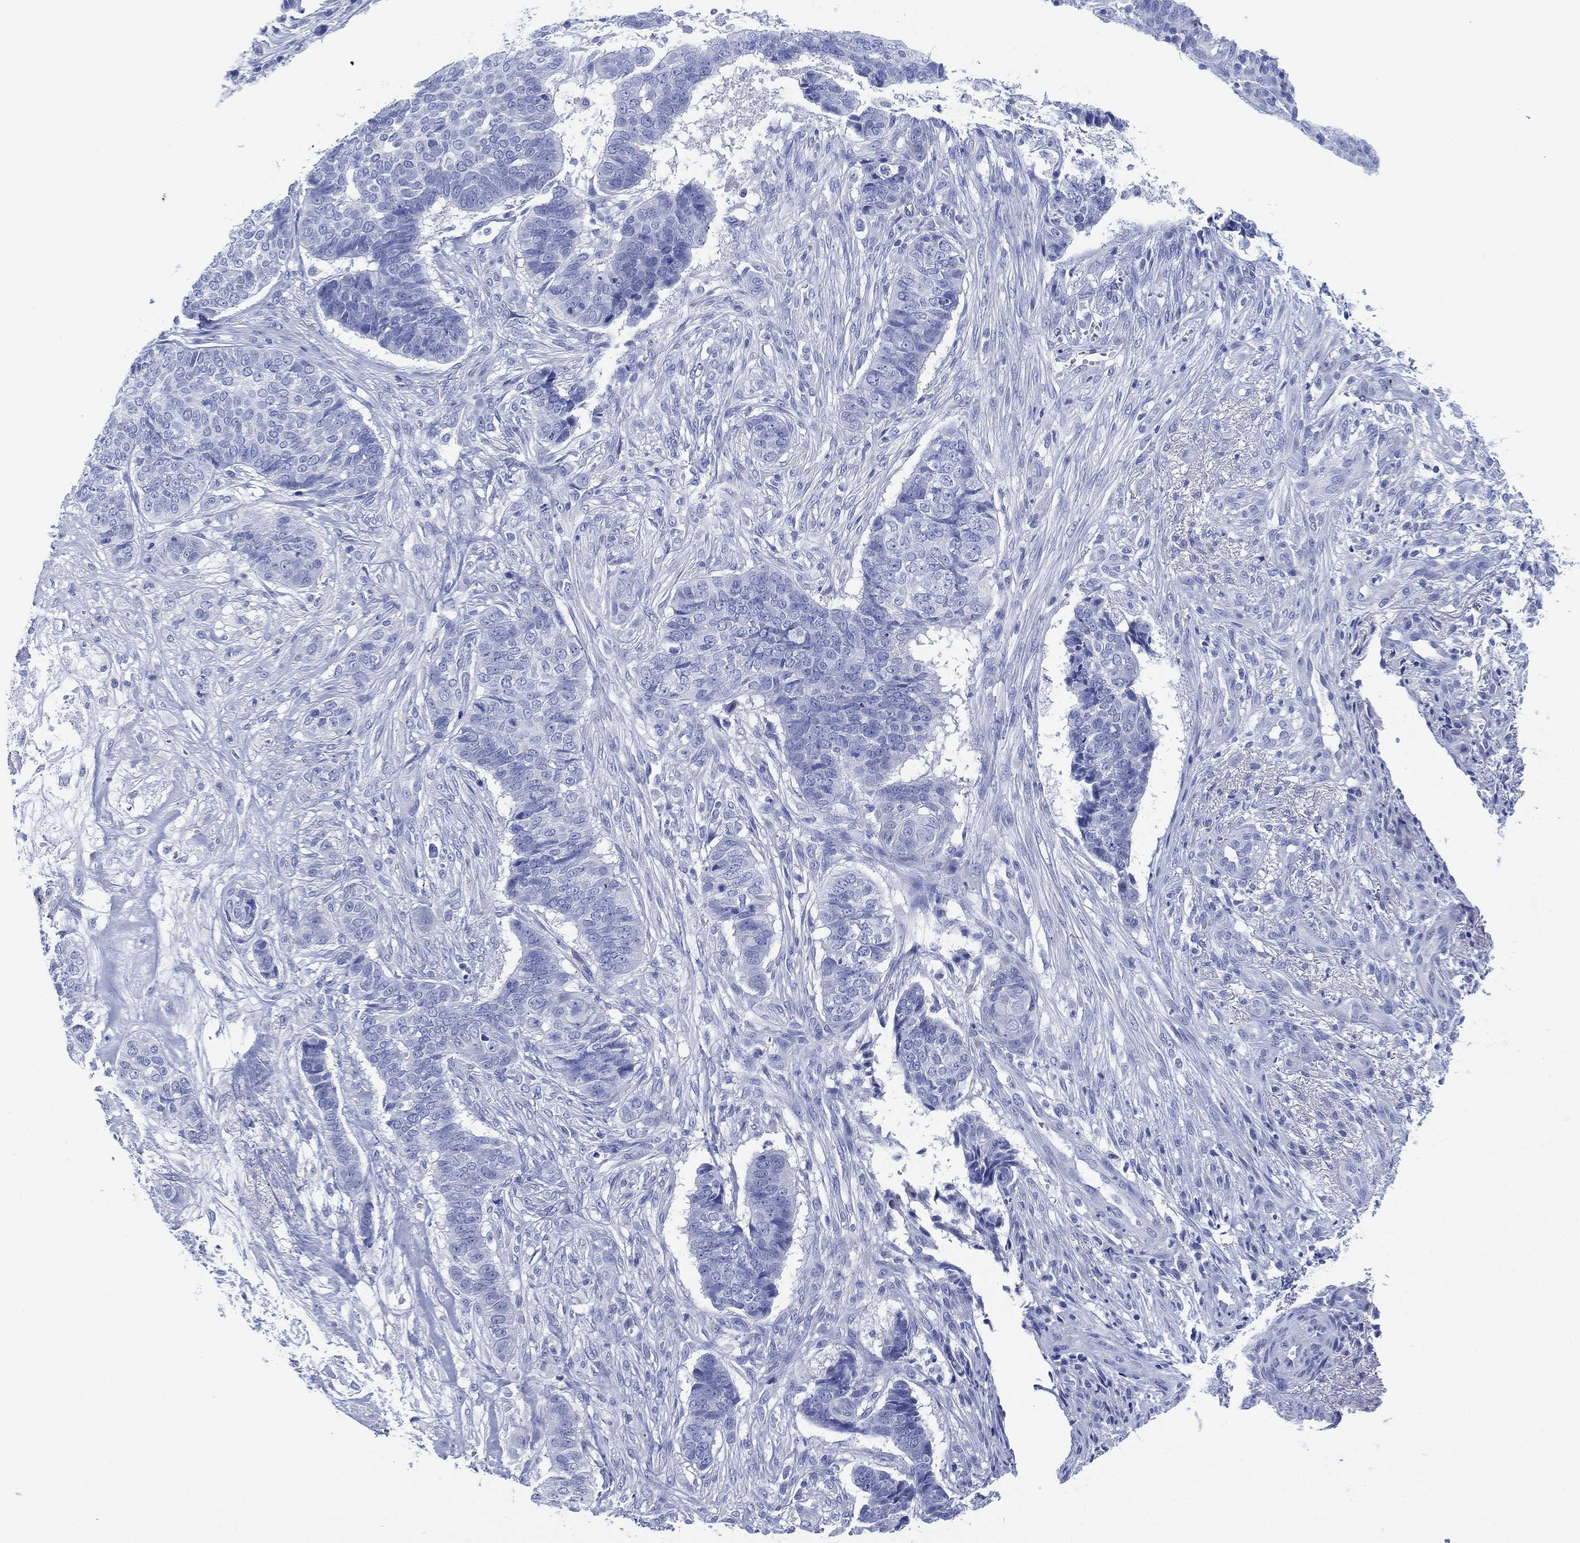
{"staining": {"intensity": "negative", "quantity": "none", "location": "none"}, "tissue": "skin cancer", "cell_type": "Tumor cells", "image_type": "cancer", "snomed": [{"axis": "morphology", "description": "Basal cell carcinoma"}, {"axis": "topography", "description": "Skin"}], "caption": "Immunohistochemical staining of human basal cell carcinoma (skin) shows no significant positivity in tumor cells.", "gene": "SLC9C2", "patient": {"sex": "male", "age": 86}}